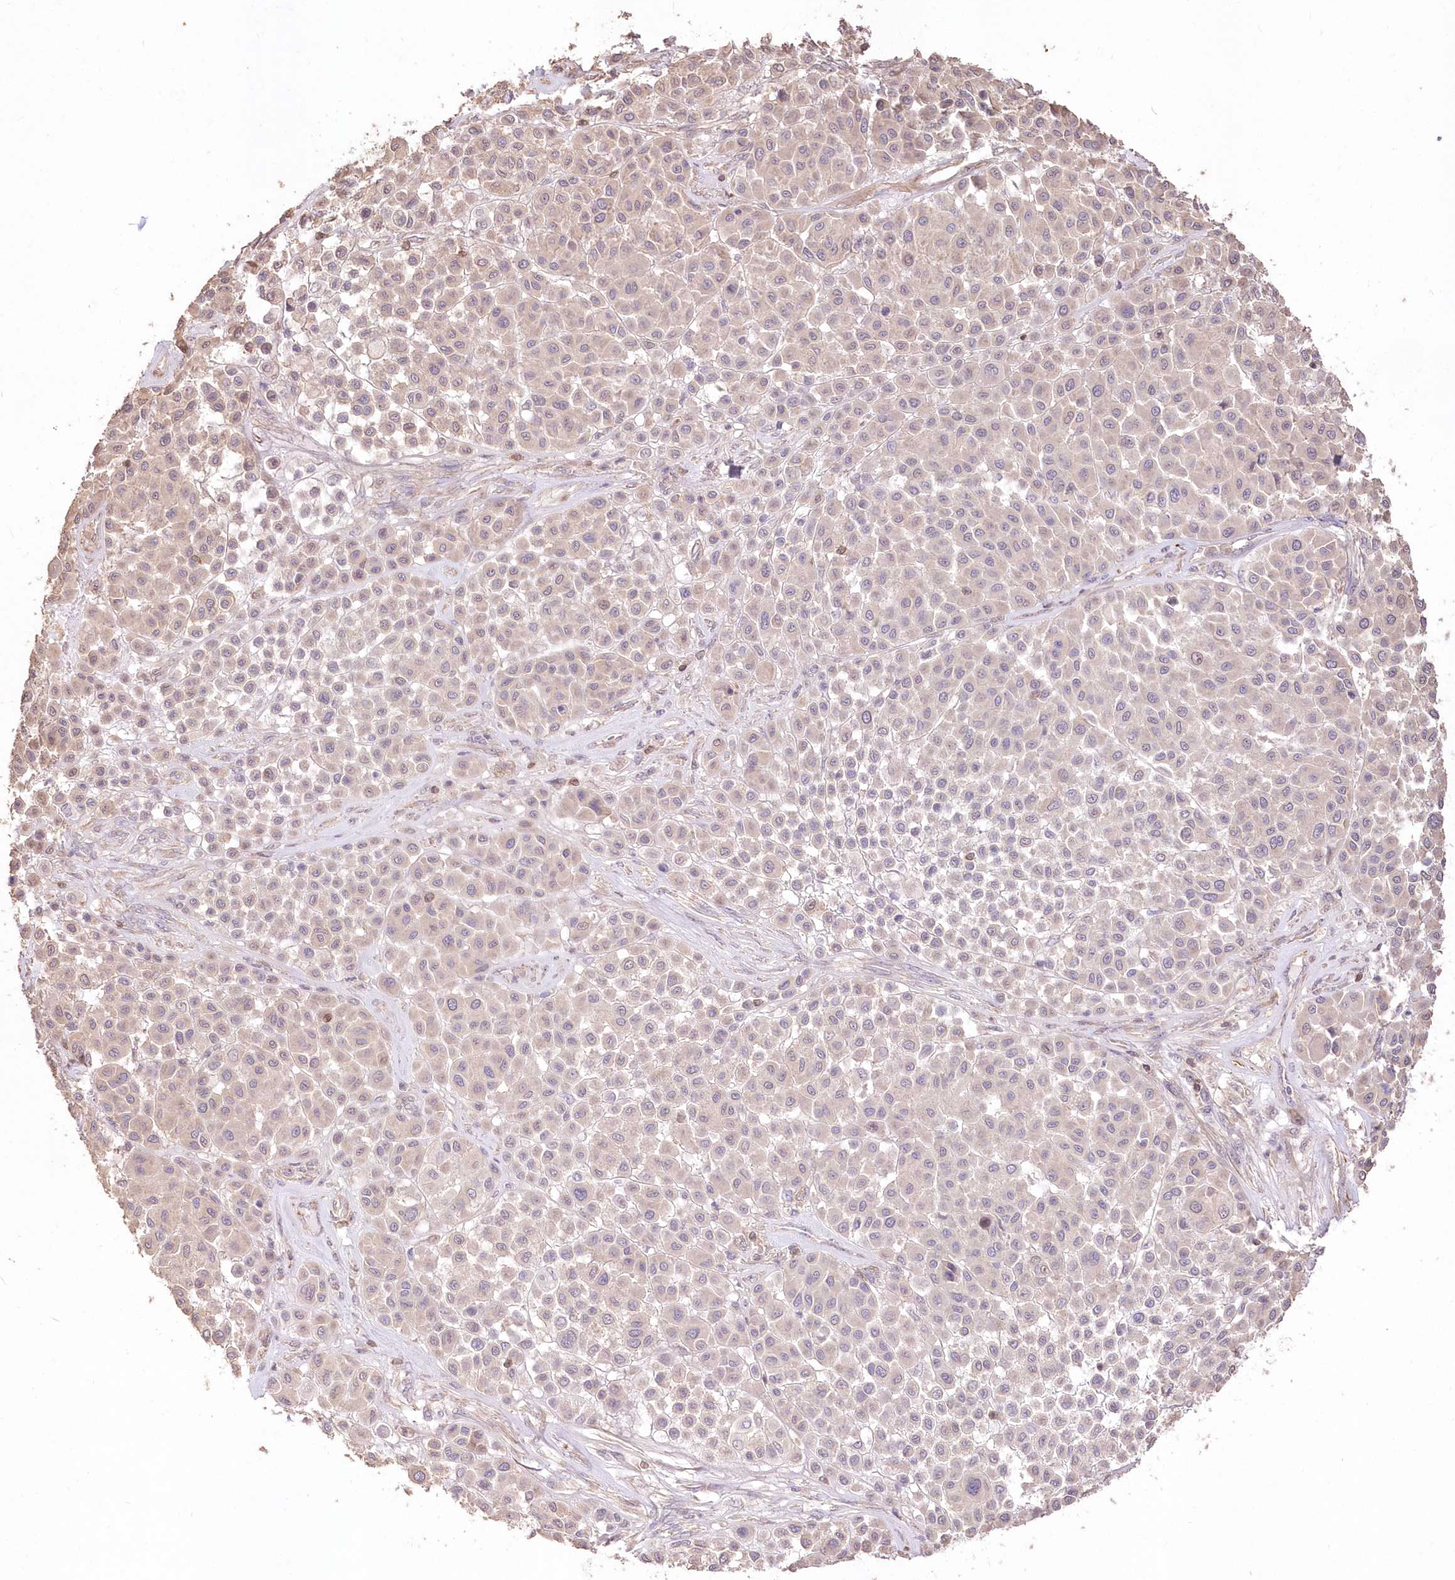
{"staining": {"intensity": "weak", "quantity": "<25%", "location": "cytoplasmic/membranous"}, "tissue": "melanoma", "cell_type": "Tumor cells", "image_type": "cancer", "snomed": [{"axis": "morphology", "description": "Malignant melanoma, Metastatic site"}, {"axis": "topography", "description": "Soft tissue"}], "caption": "Malignant melanoma (metastatic site) was stained to show a protein in brown. There is no significant positivity in tumor cells.", "gene": "STK17B", "patient": {"sex": "male", "age": 41}}